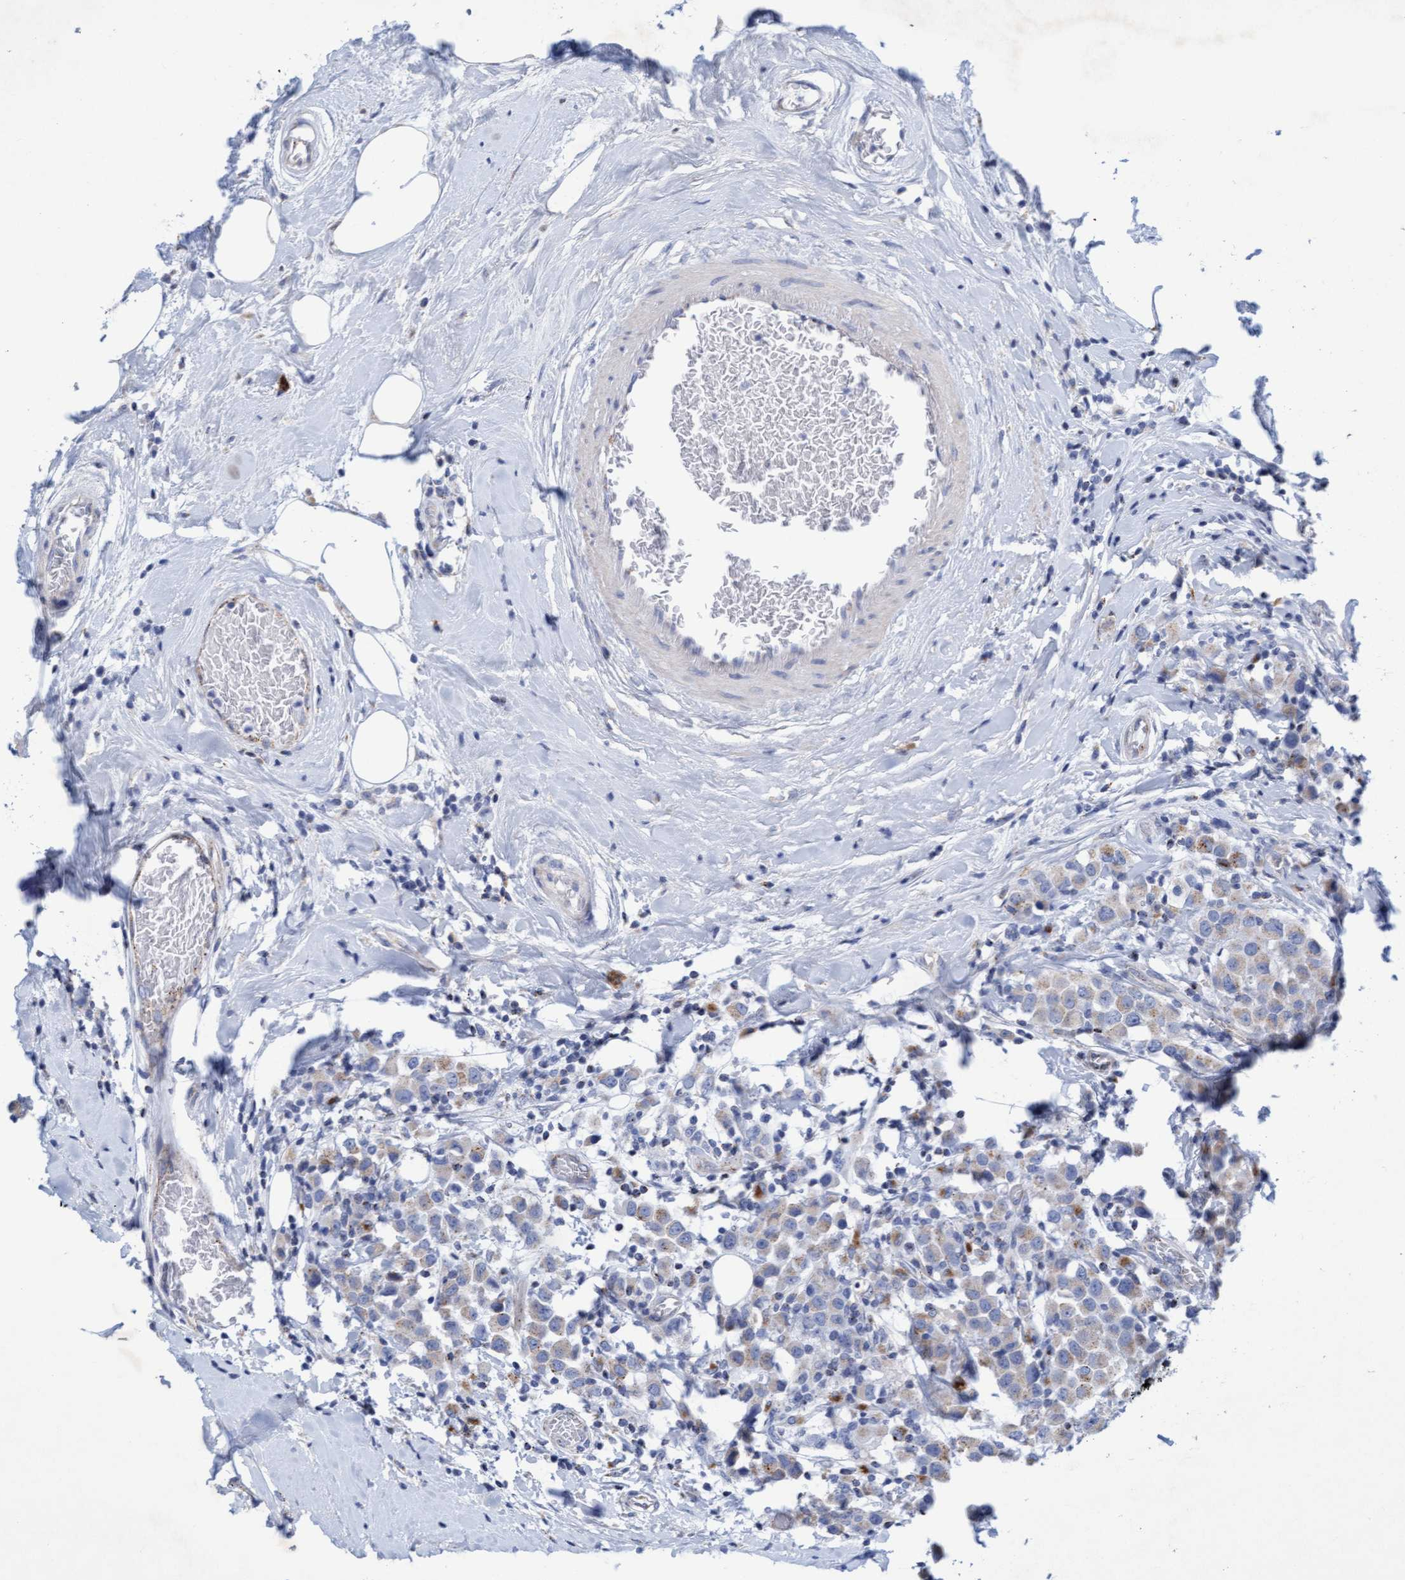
{"staining": {"intensity": "weak", "quantity": "25%-75%", "location": "cytoplasmic/membranous"}, "tissue": "breast cancer", "cell_type": "Tumor cells", "image_type": "cancer", "snomed": [{"axis": "morphology", "description": "Duct carcinoma"}, {"axis": "topography", "description": "Breast"}], "caption": "Human breast cancer stained for a protein (brown) demonstrates weak cytoplasmic/membranous positive expression in approximately 25%-75% of tumor cells.", "gene": "SGSH", "patient": {"sex": "female", "age": 61}}